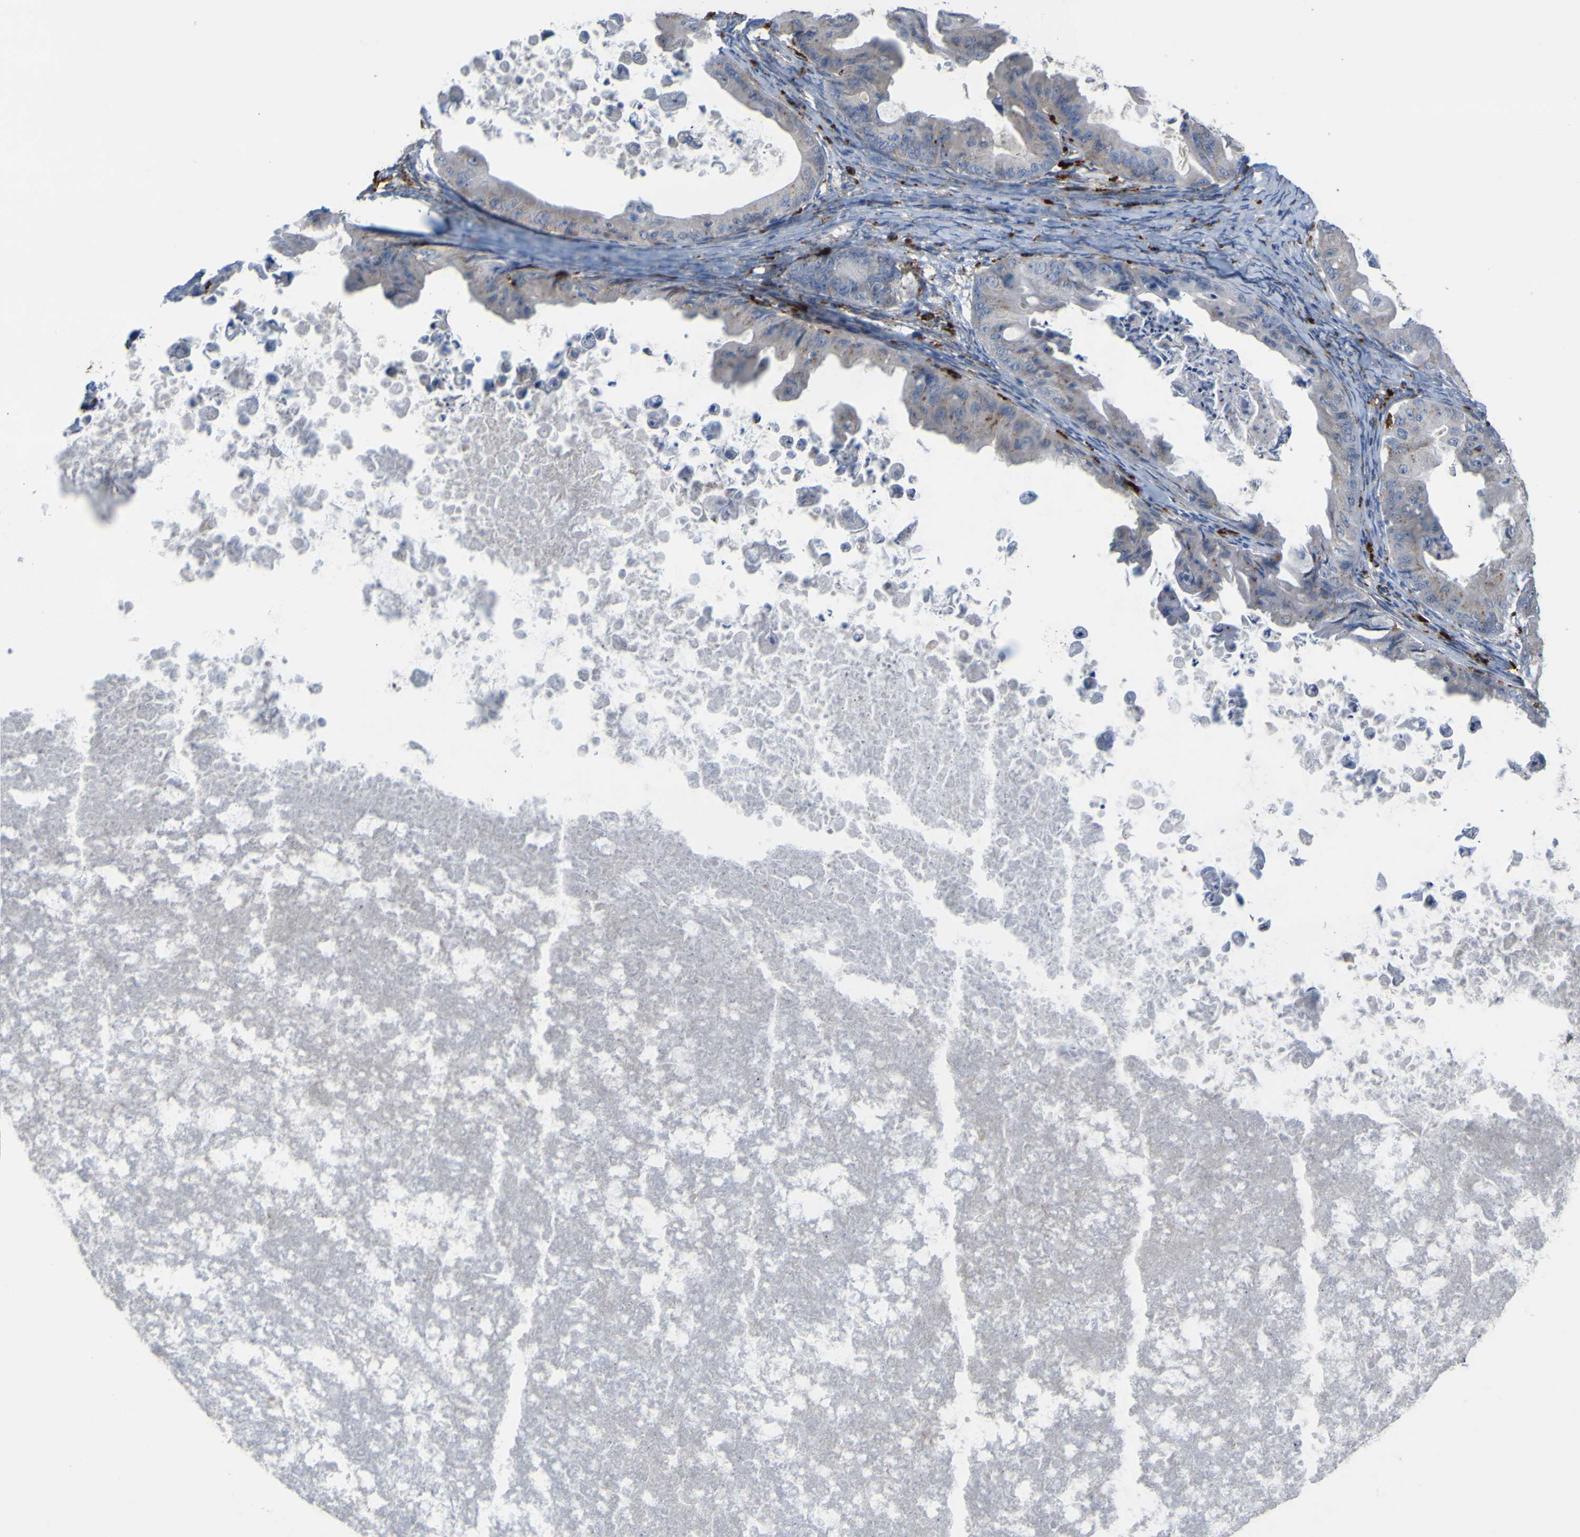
{"staining": {"intensity": "weak", "quantity": "25%-75%", "location": "cytoplasmic/membranous"}, "tissue": "ovarian cancer", "cell_type": "Tumor cells", "image_type": "cancer", "snomed": [{"axis": "morphology", "description": "Cystadenocarcinoma, mucinous, NOS"}, {"axis": "topography", "description": "Ovary"}], "caption": "Mucinous cystadenocarcinoma (ovarian) tissue reveals weak cytoplasmic/membranous expression in about 25%-75% of tumor cells (DAB (3,3'-diaminobenzidine) = brown stain, brightfield microscopy at high magnification).", "gene": "PLD3", "patient": {"sex": "female", "age": 37}}